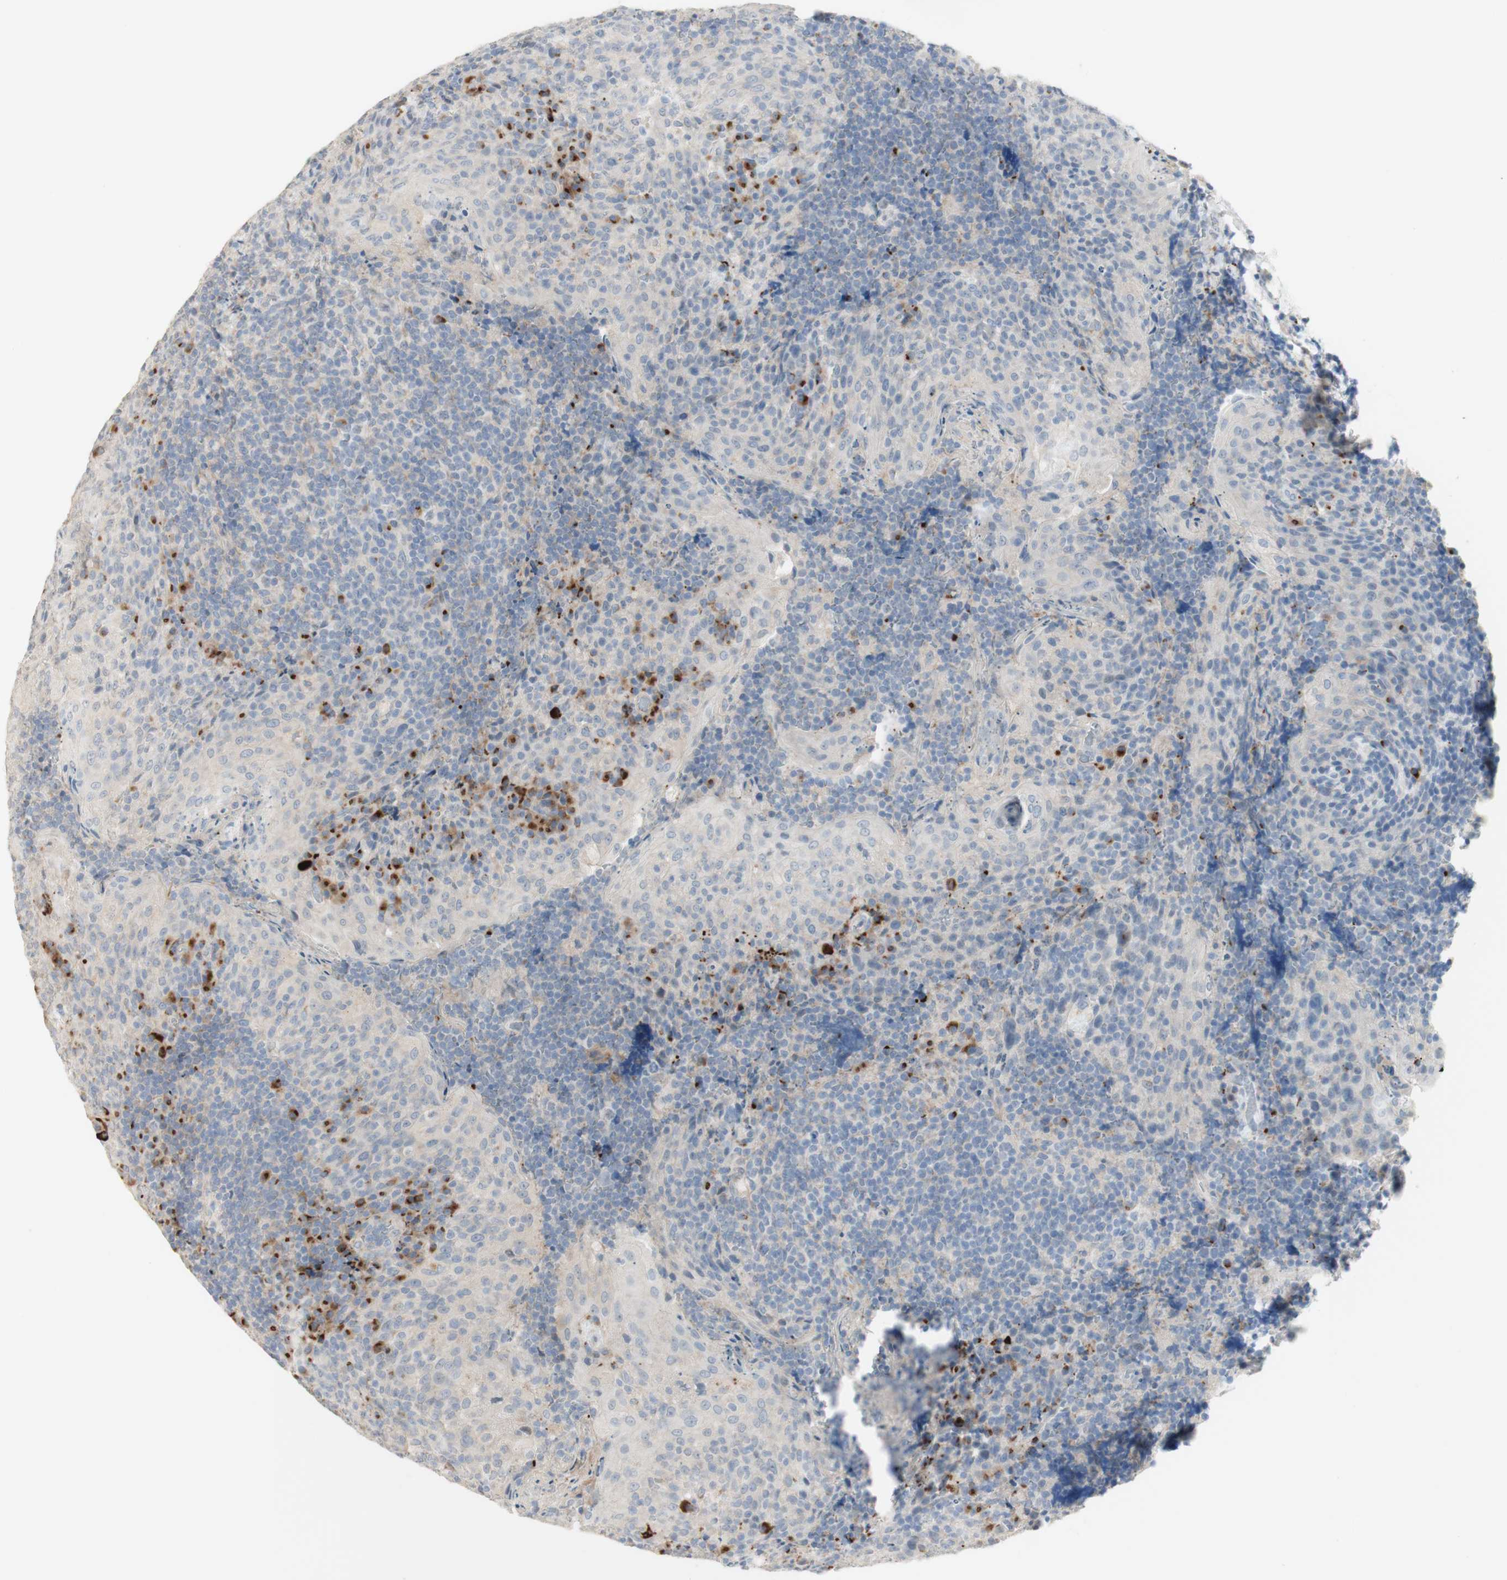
{"staining": {"intensity": "weak", "quantity": "<25%", "location": "cytoplasmic/membranous"}, "tissue": "tonsil", "cell_type": "Germinal center cells", "image_type": "normal", "snomed": [{"axis": "morphology", "description": "Normal tissue, NOS"}, {"axis": "topography", "description": "Tonsil"}], "caption": "An immunohistochemistry histopathology image of benign tonsil is shown. There is no staining in germinal center cells of tonsil. (Stains: DAB IHC with hematoxylin counter stain, Microscopy: brightfield microscopy at high magnification).", "gene": "MANEA", "patient": {"sex": "male", "age": 17}}